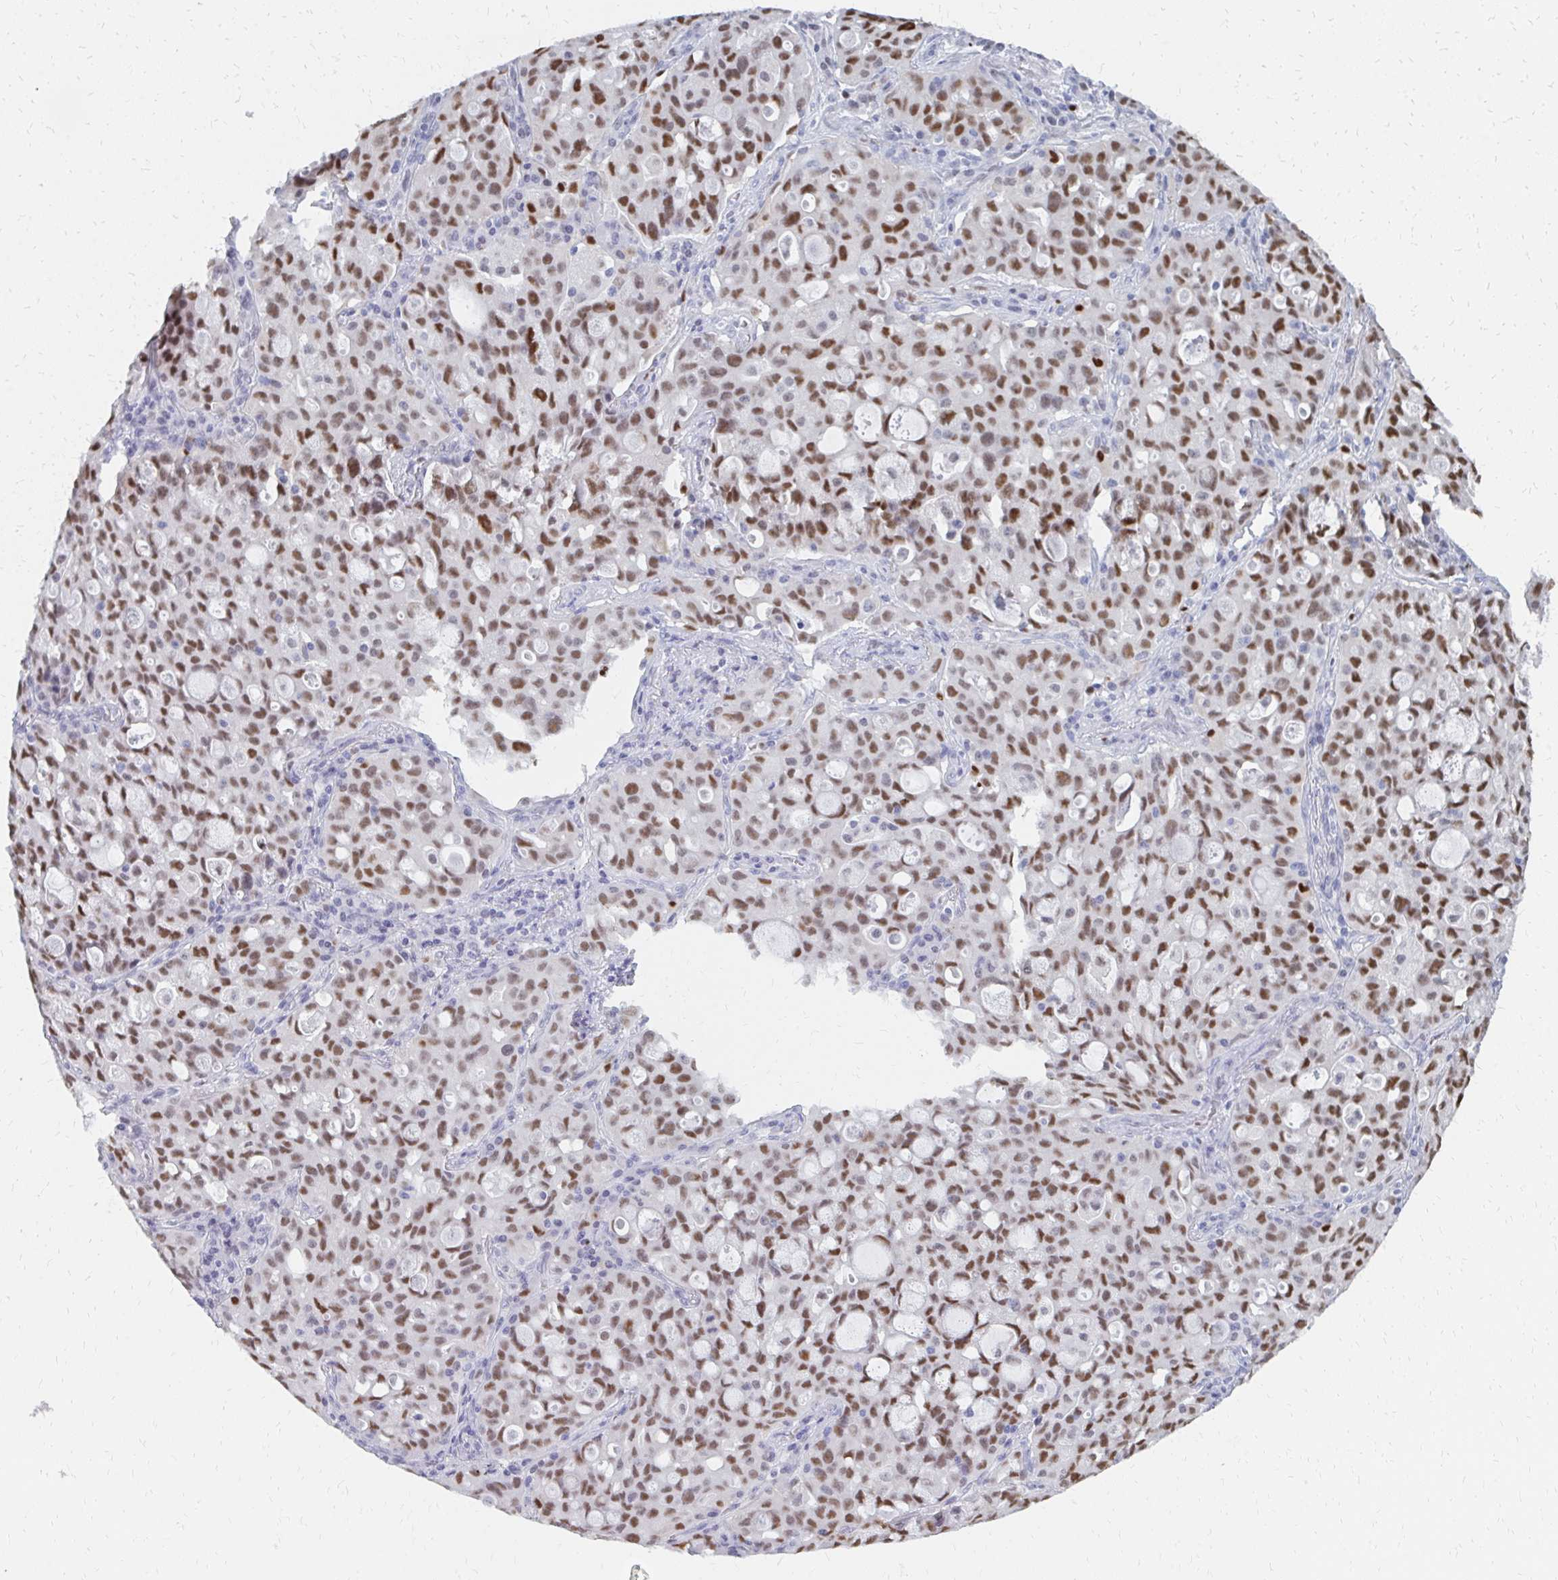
{"staining": {"intensity": "moderate", "quantity": ">75%", "location": "nuclear"}, "tissue": "lung cancer", "cell_type": "Tumor cells", "image_type": "cancer", "snomed": [{"axis": "morphology", "description": "Adenocarcinoma, NOS"}, {"axis": "topography", "description": "Lung"}], "caption": "This is a photomicrograph of immunohistochemistry (IHC) staining of lung cancer (adenocarcinoma), which shows moderate positivity in the nuclear of tumor cells.", "gene": "PLK3", "patient": {"sex": "female", "age": 44}}